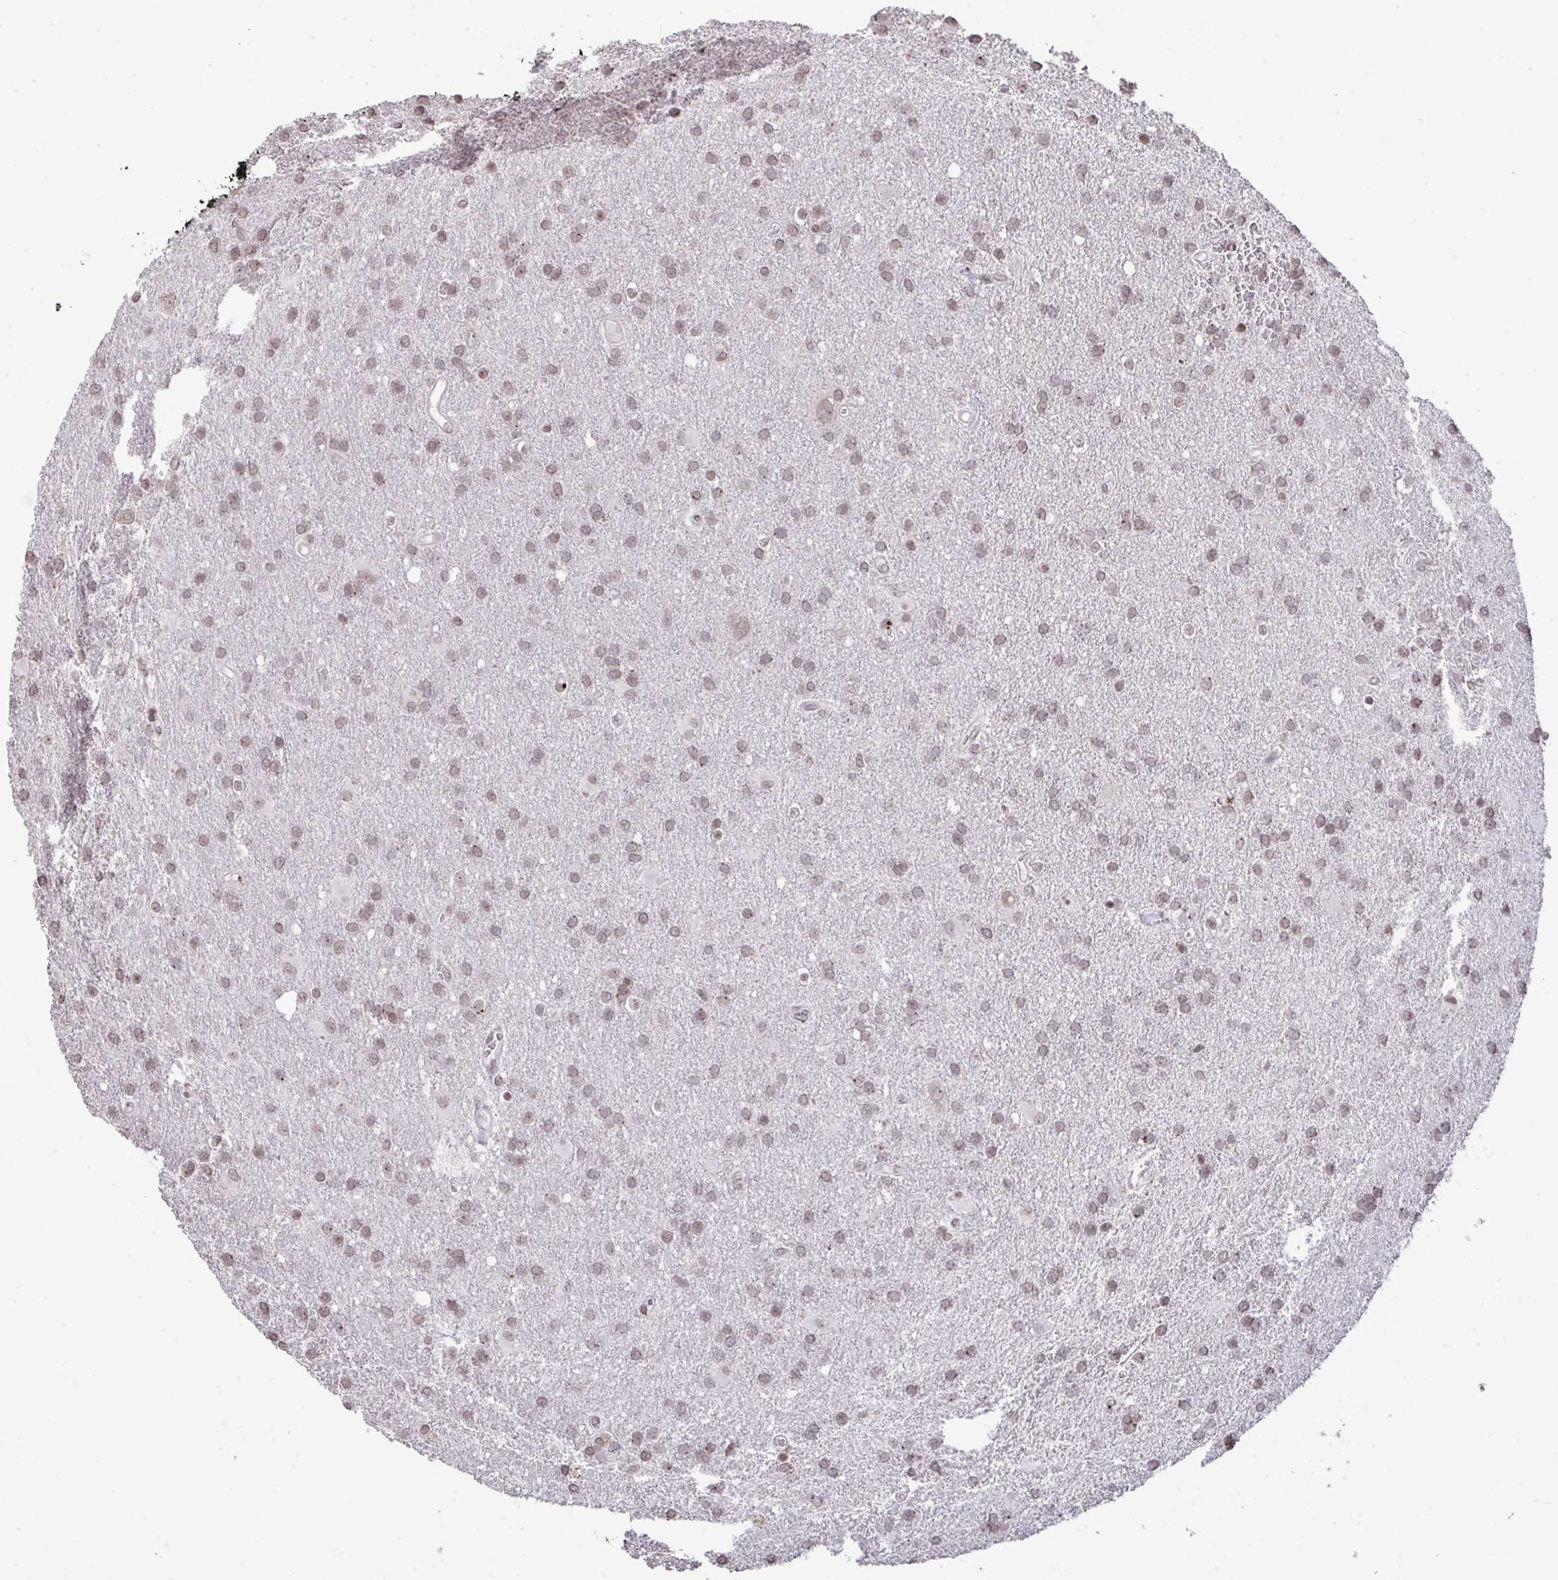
{"staining": {"intensity": "weak", "quantity": ">75%", "location": "nuclear"}, "tissue": "glioma", "cell_type": "Tumor cells", "image_type": "cancer", "snomed": [{"axis": "morphology", "description": "Glioma, malignant, Low grade"}, {"axis": "topography", "description": "Brain"}], "caption": "Immunohistochemistry (IHC) image of human malignant glioma (low-grade) stained for a protein (brown), which shows low levels of weak nuclear positivity in approximately >75% of tumor cells.", "gene": "NIP7", "patient": {"sex": "male", "age": 66}}